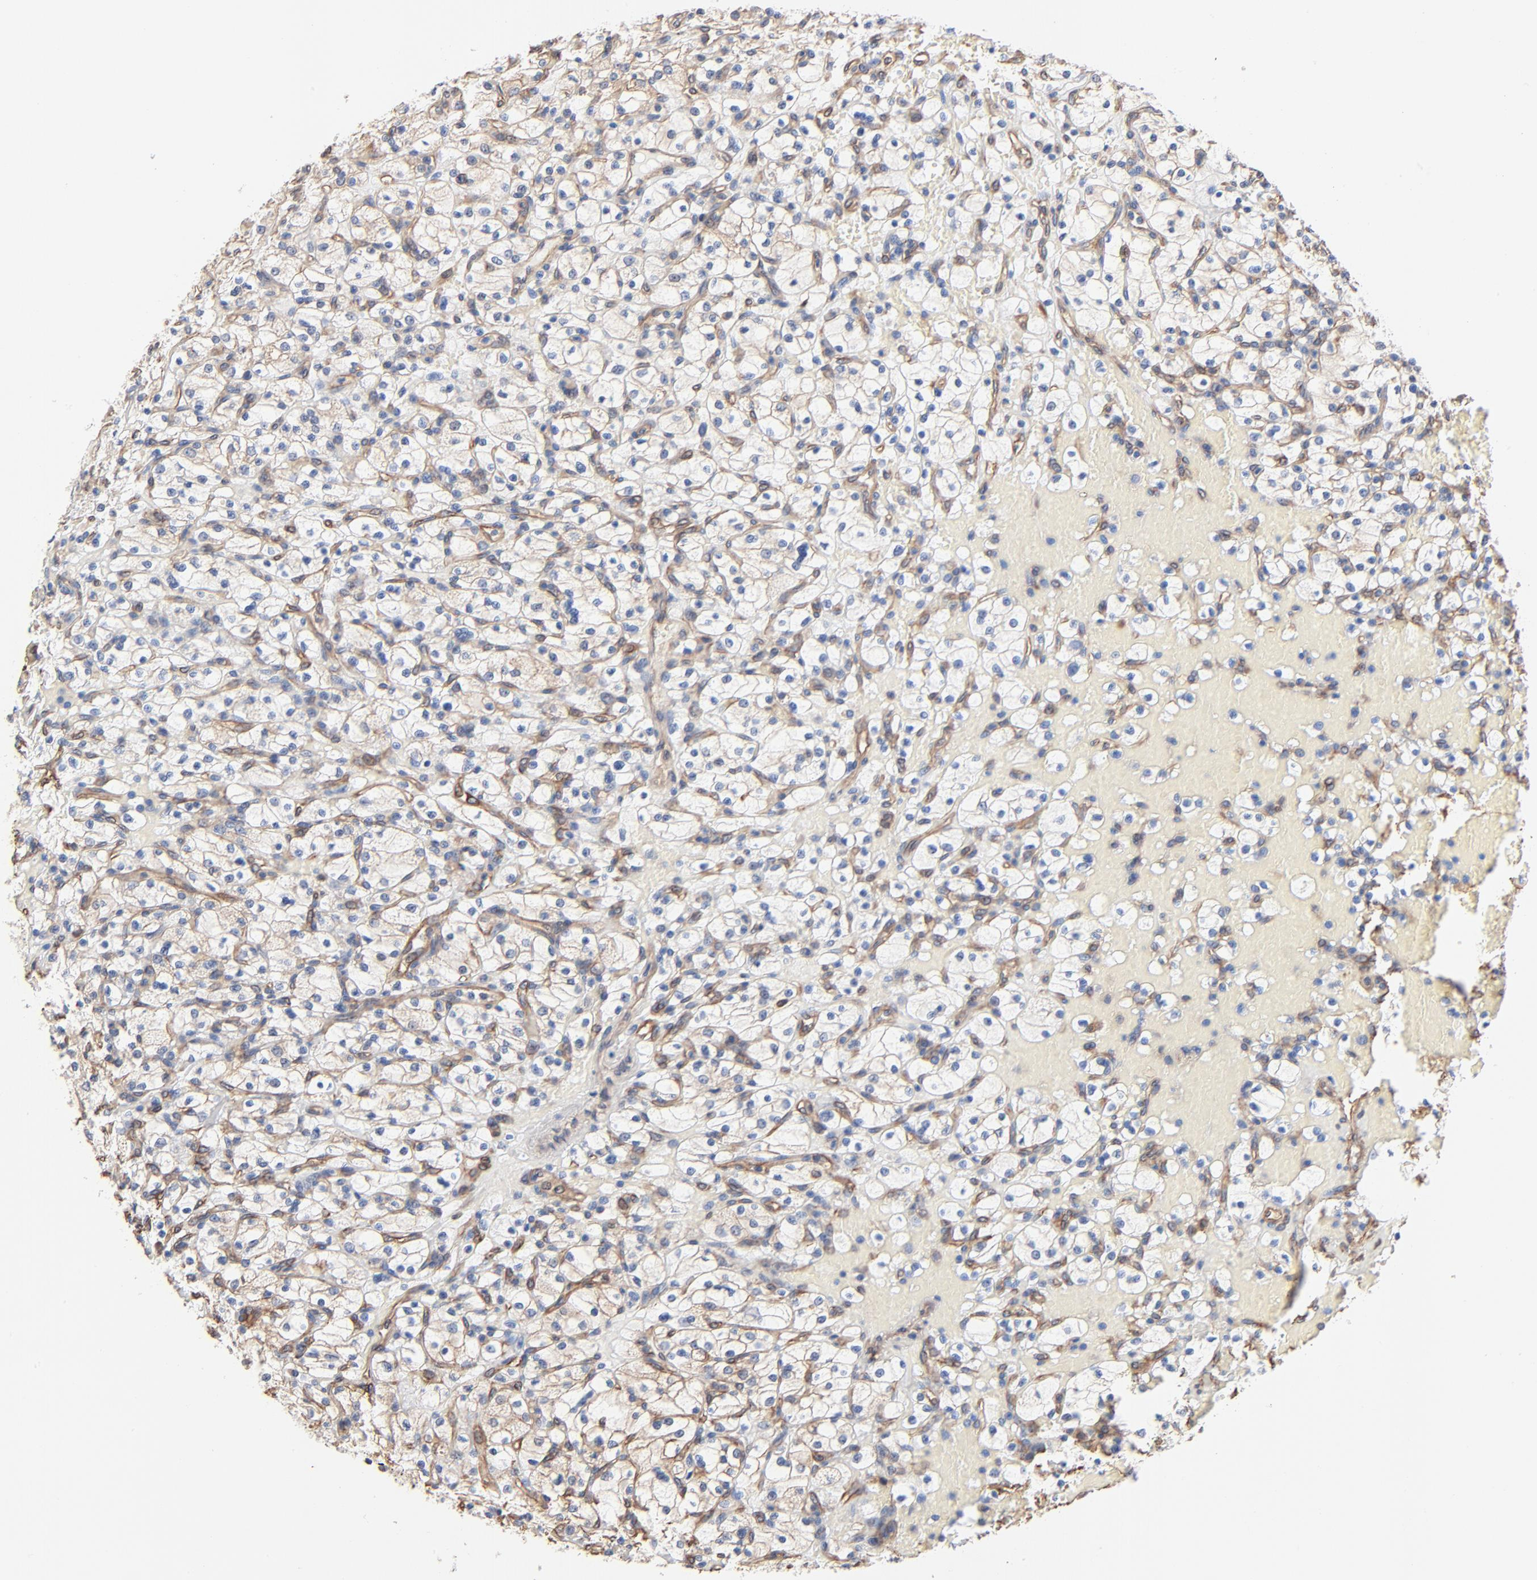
{"staining": {"intensity": "negative", "quantity": "none", "location": "none"}, "tissue": "renal cancer", "cell_type": "Tumor cells", "image_type": "cancer", "snomed": [{"axis": "morphology", "description": "Adenocarcinoma, NOS"}, {"axis": "topography", "description": "Kidney"}], "caption": "Tumor cells are negative for brown protein staining in renal cancer (adenocarcinoma).", "gene": "ABCD4", "patient": {"sex": "female", "age": 83}}